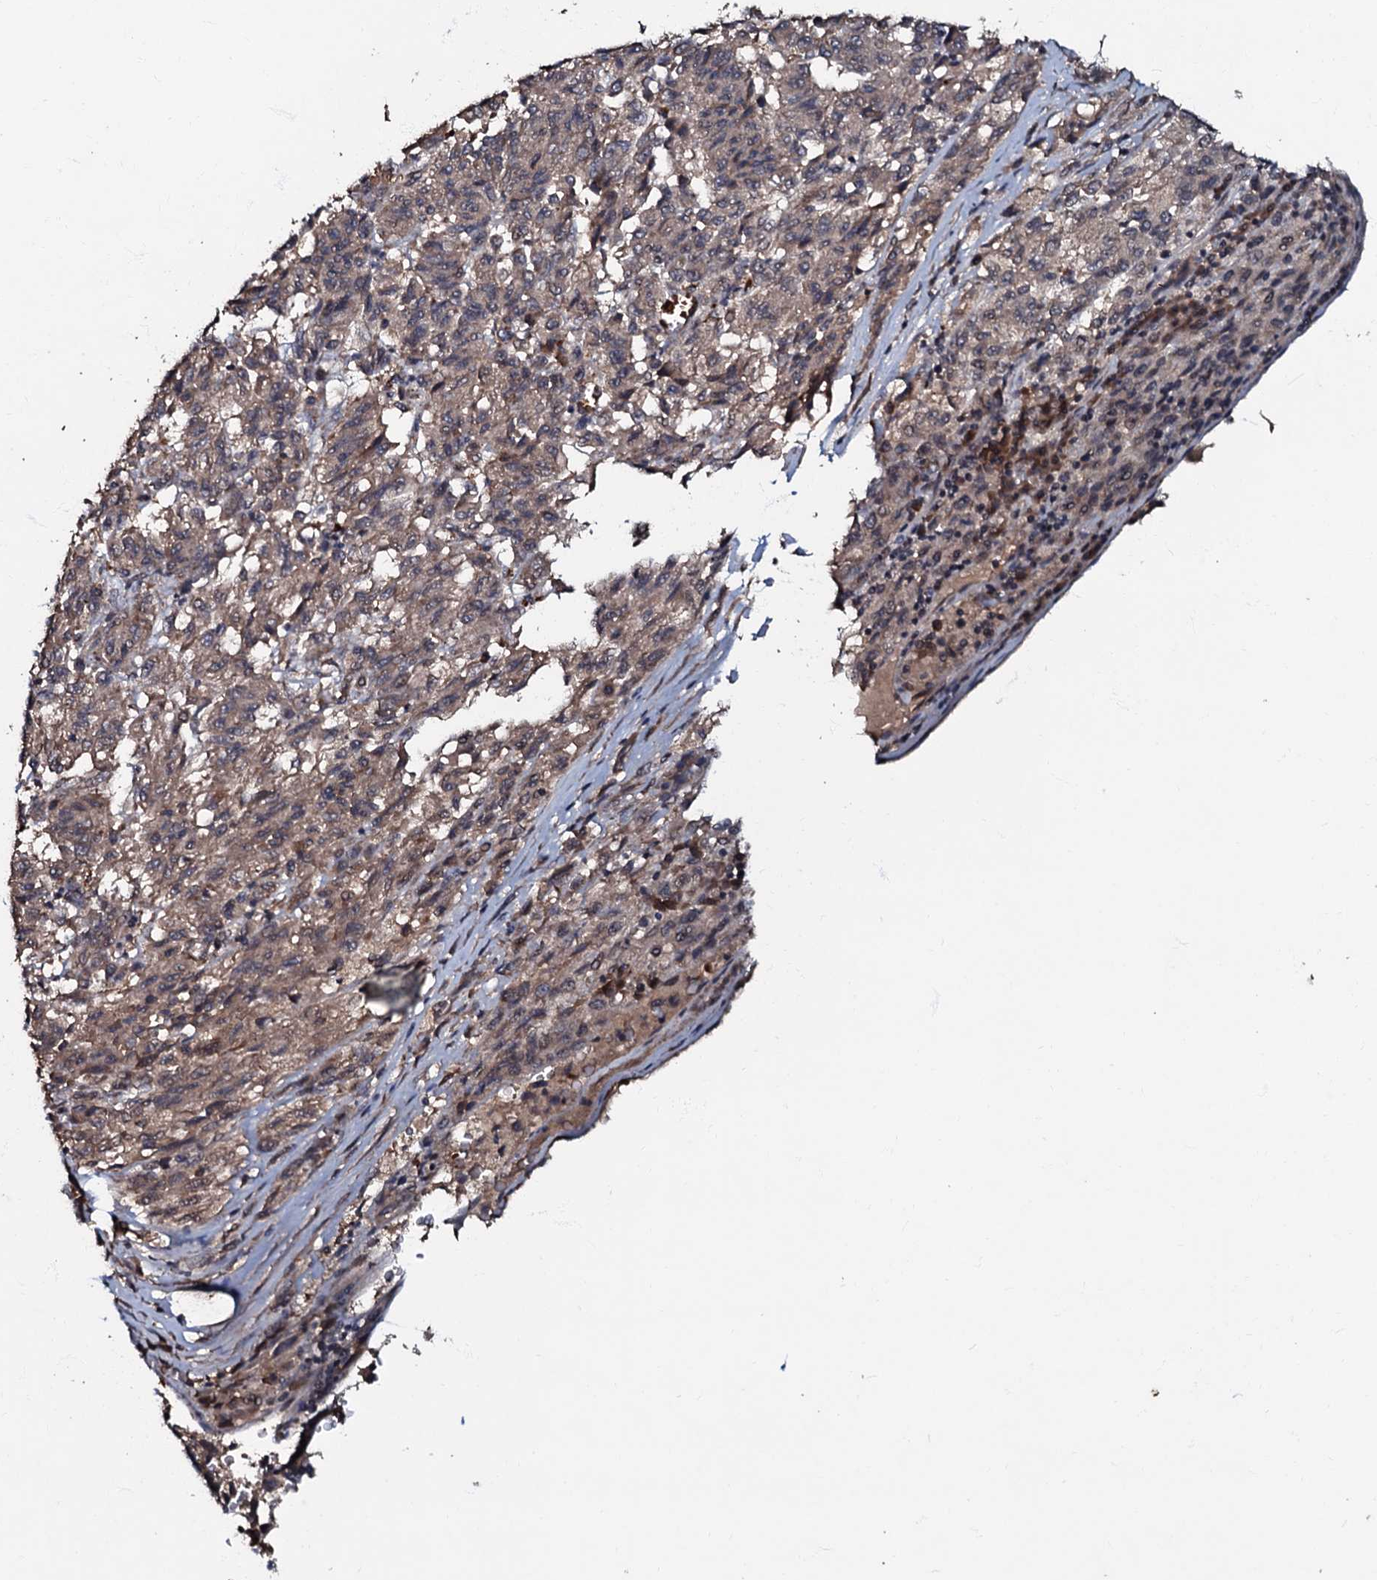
{"staining": {"intensity": "weak", "quantity": "25%-75%", "location": "cytoplasmic/membranous"}, "tissue": "melanoma", "cell_type": "Tumor cells", "image_type": "cancer", "snomed": [{"axis": "morphology", "description": "Malignant melanoma, Metastatic site"}, {"axis": "topography", "description": "Lung"}], "caption": "Immunohistochemical staining of human malignant melanoma (metastatic site) displays low levels of weak cytoplasmic/membranous expression in approximately 25%-75% of tumor cells.", "gene": "MANSC4", "patient": {"sex": "male", "age": 64}}